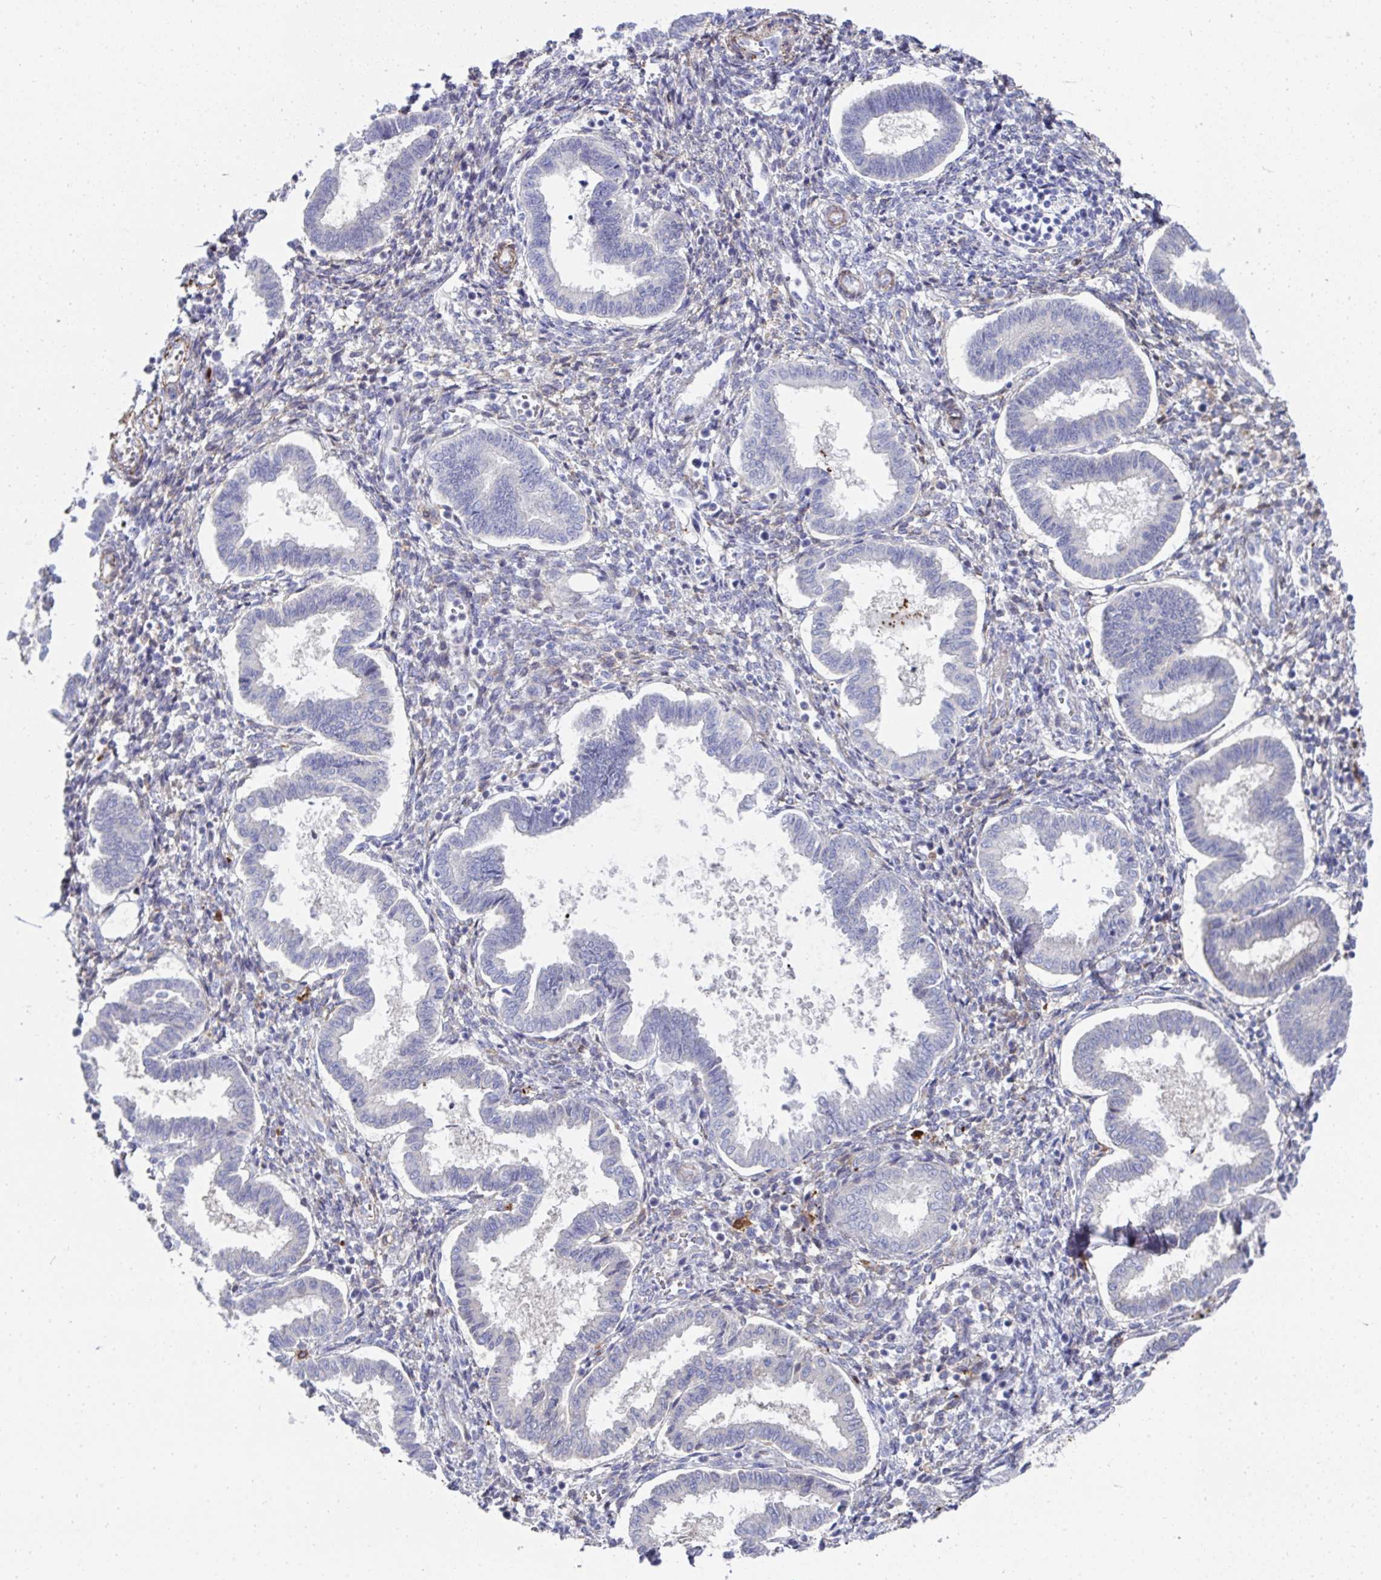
{"staining": {"intensity": "negative", "quantity": "none", "location": "none"}, "tissue": "endometrium", "cell_type": "Cells in endometrial stroma", "image_type": "normal", "snomed": [{"axis": "morphology", "description": "Normal tissue, NOS"}, {"axis": "topography", "description": "Endometrium"}], "caption": "Immunohistochemistry image of benign endometrium: endometrium stained with DAB reveals no significant protein expression in cells in endometrial stroma.", "gene": "FBXL13", "patient": {"sex": "female", "age": 24}}